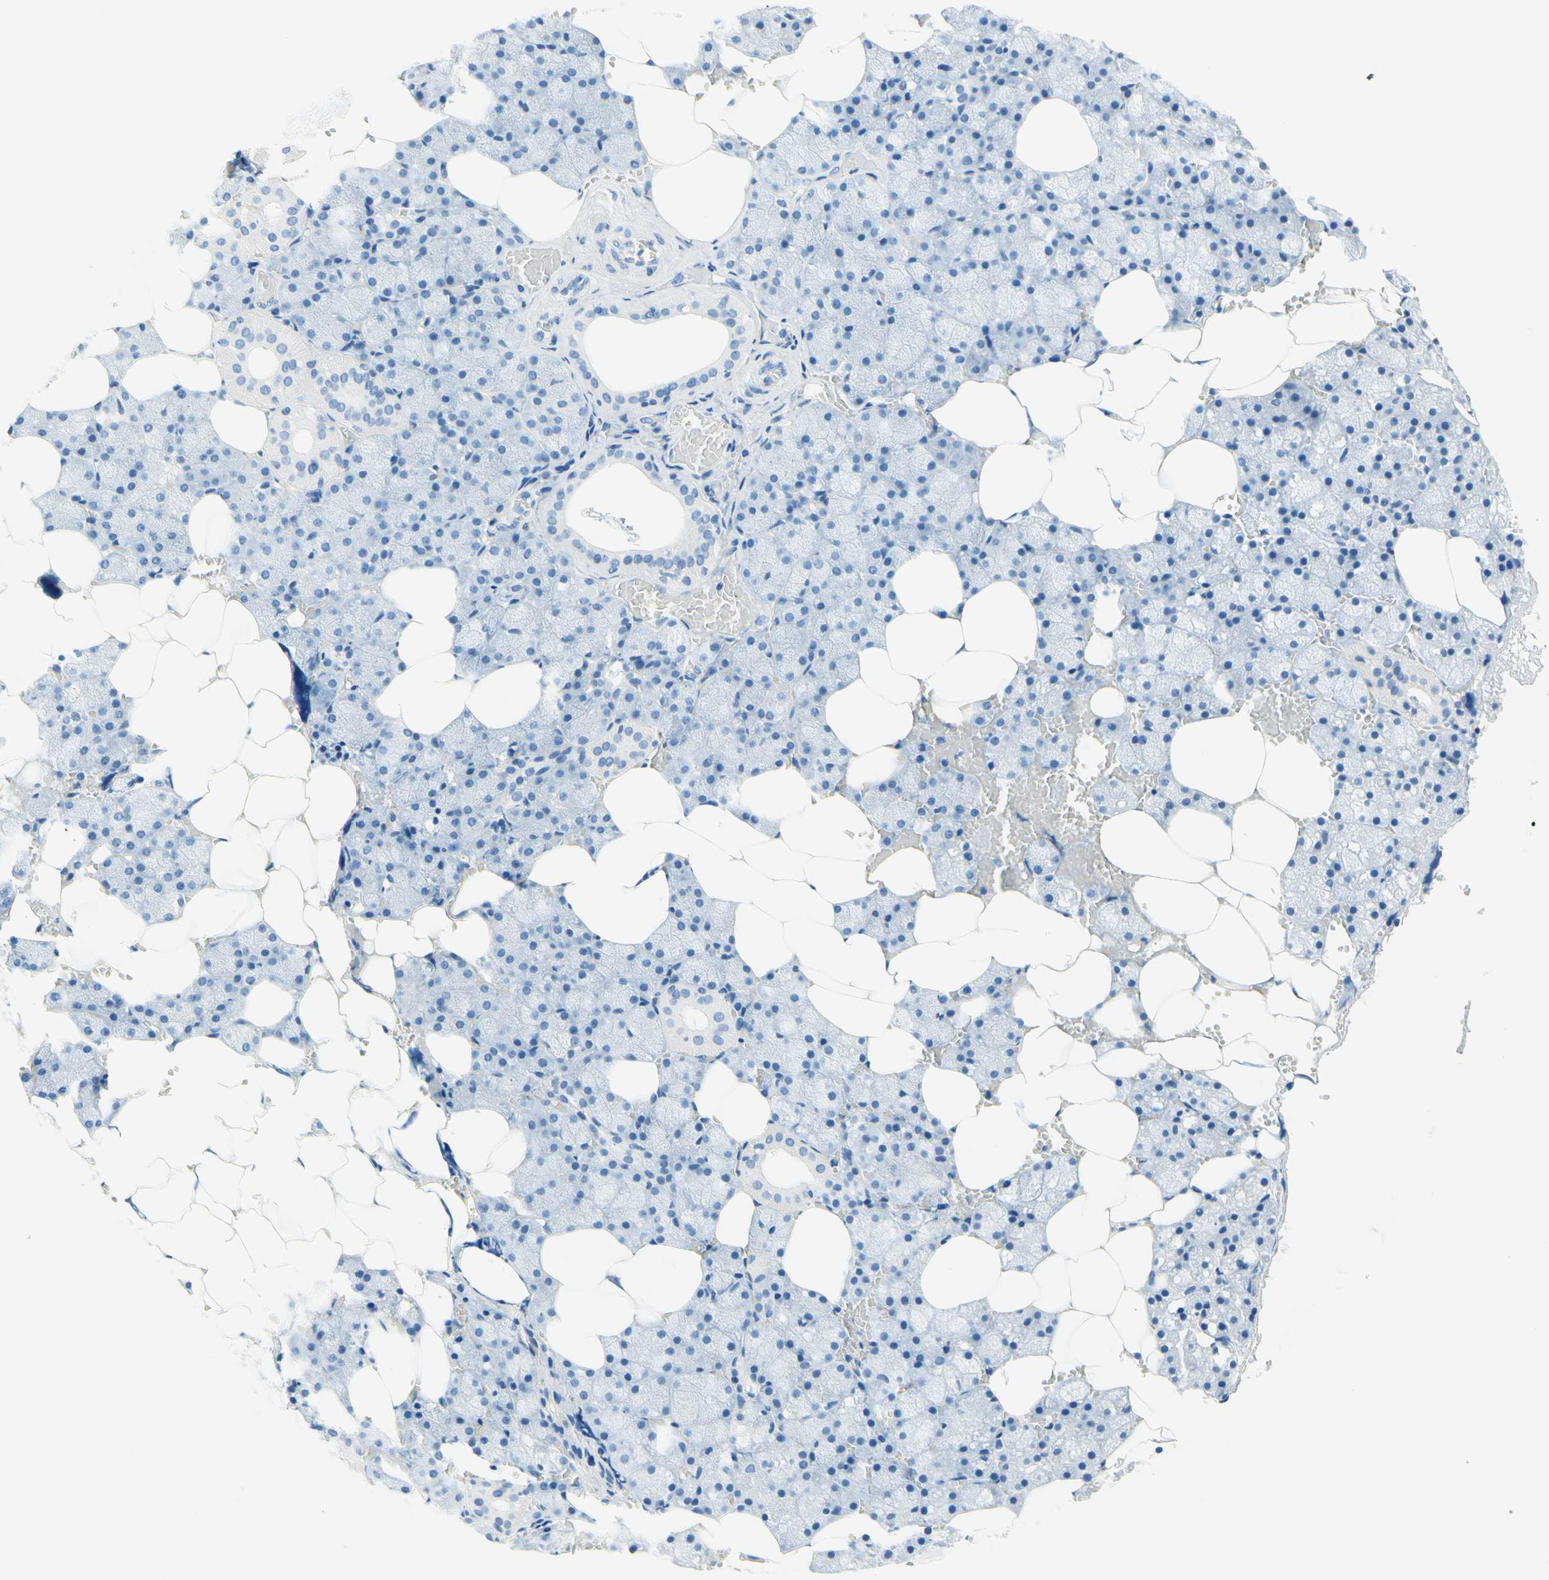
{"staining": {"intensity": "negative", "quantity": "none", "location": "none"}, "tissue": "salivary gland", "cell_type": "Glandular cells", "image_type": "normal", "snomed": [{"axis": "morphology", "description": "Normal tissue, NOS"}, {"axis": "topography", "description": "Salivary gland"}], "caption": "Protein analysis of unremarkable salivary gland demonstrates no significant staining in glandular cells. Nuclei are stained in blue.", "gene": "PASD1", "patient": {"sex": "male", "age": 62}}